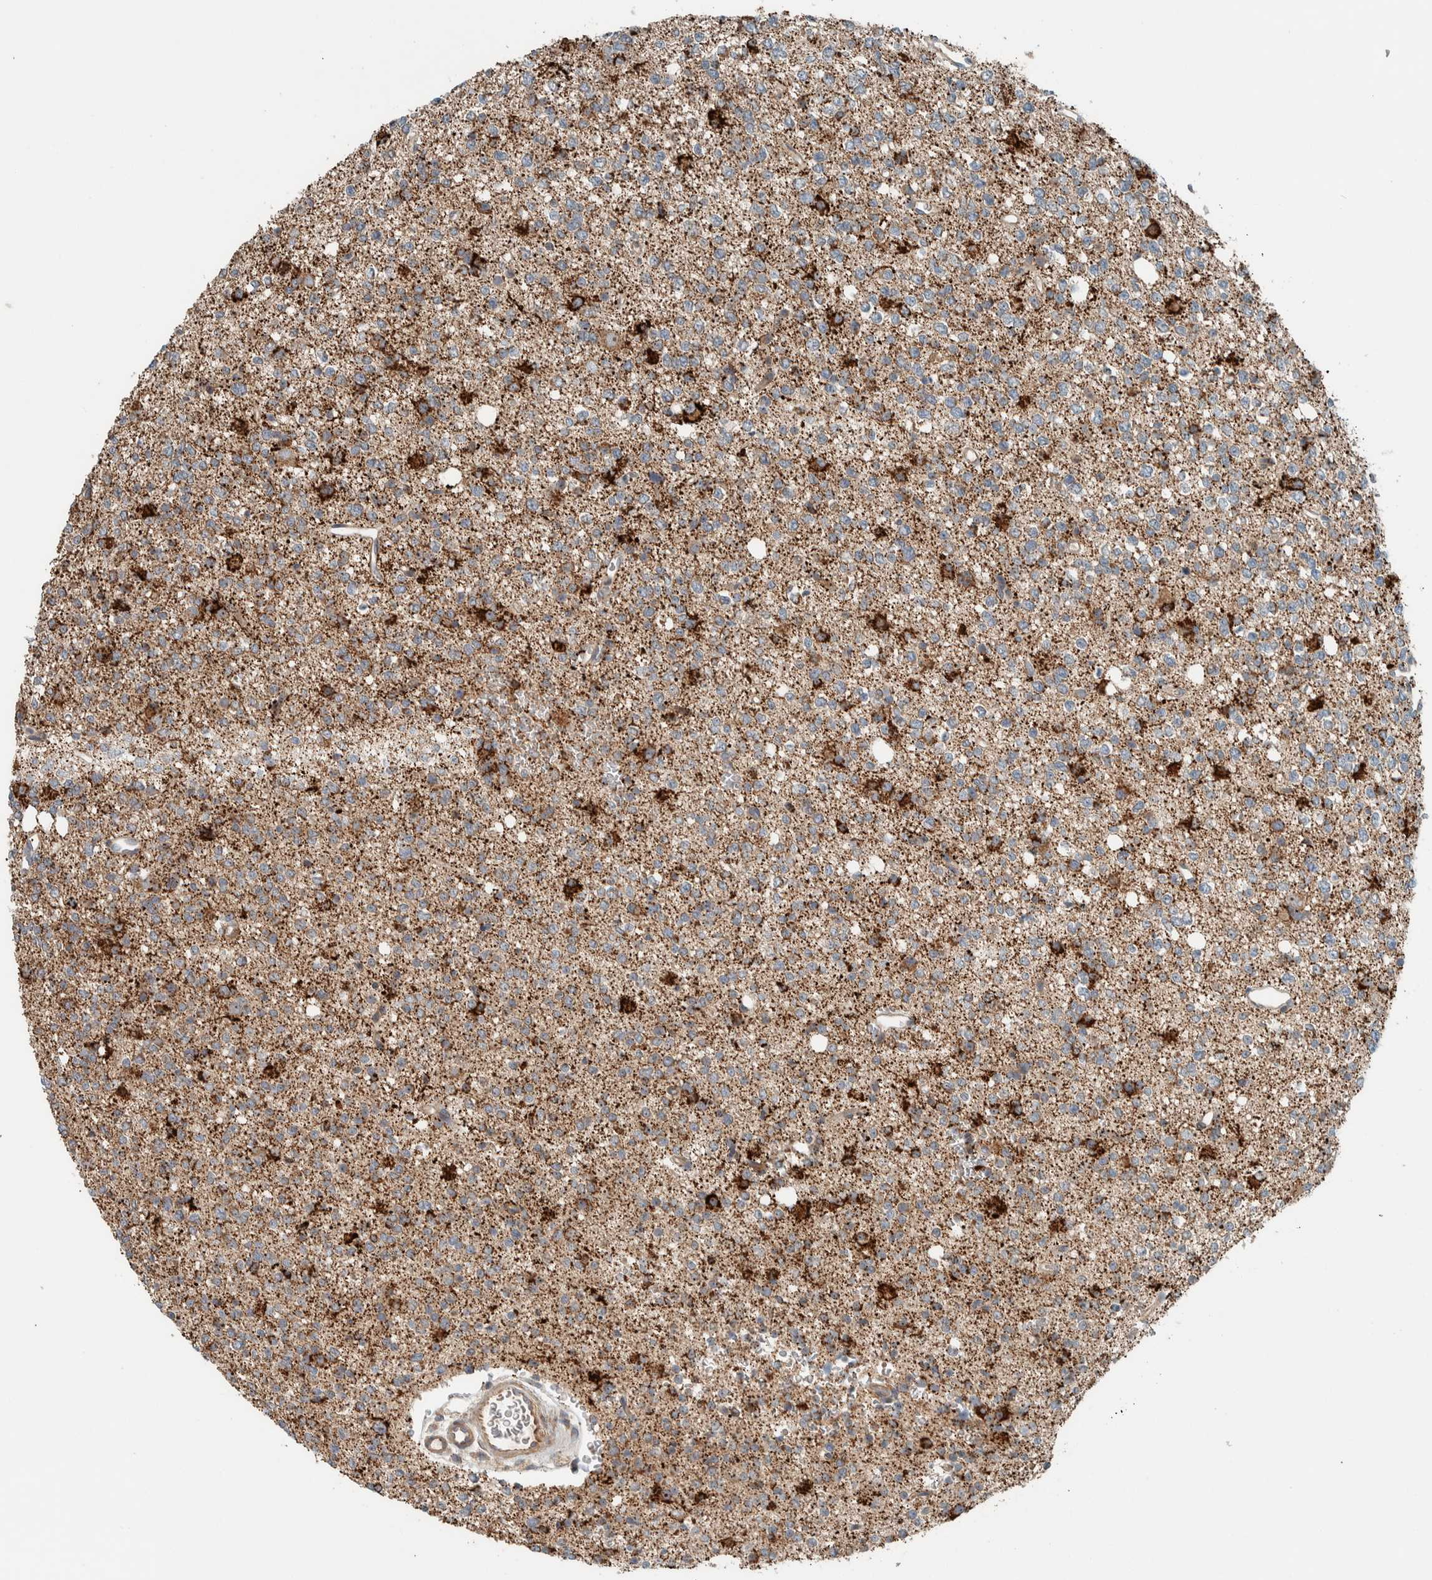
{"staining": {"intensity": "weak", "quantity": ">75%", "location": "cytoplasmic/membranous"}, "tissue": "glioma", "cell_type": "Tumor cells", "image_type": "cancer", "snomed": [{"axis": "morphology", "description": "Glioma, malignant, High grade"}, {"axis": "topography", "description": "Brain"}], "caption": "Malignant glioma (high-grade) tissue reveals weak cytoplasmic/membranous positivity in approximately >75% of tumor cells Nuclei are stained in blue.", "gene": "SLFN12L", "patient": {"sex": "female", "age": 62}}